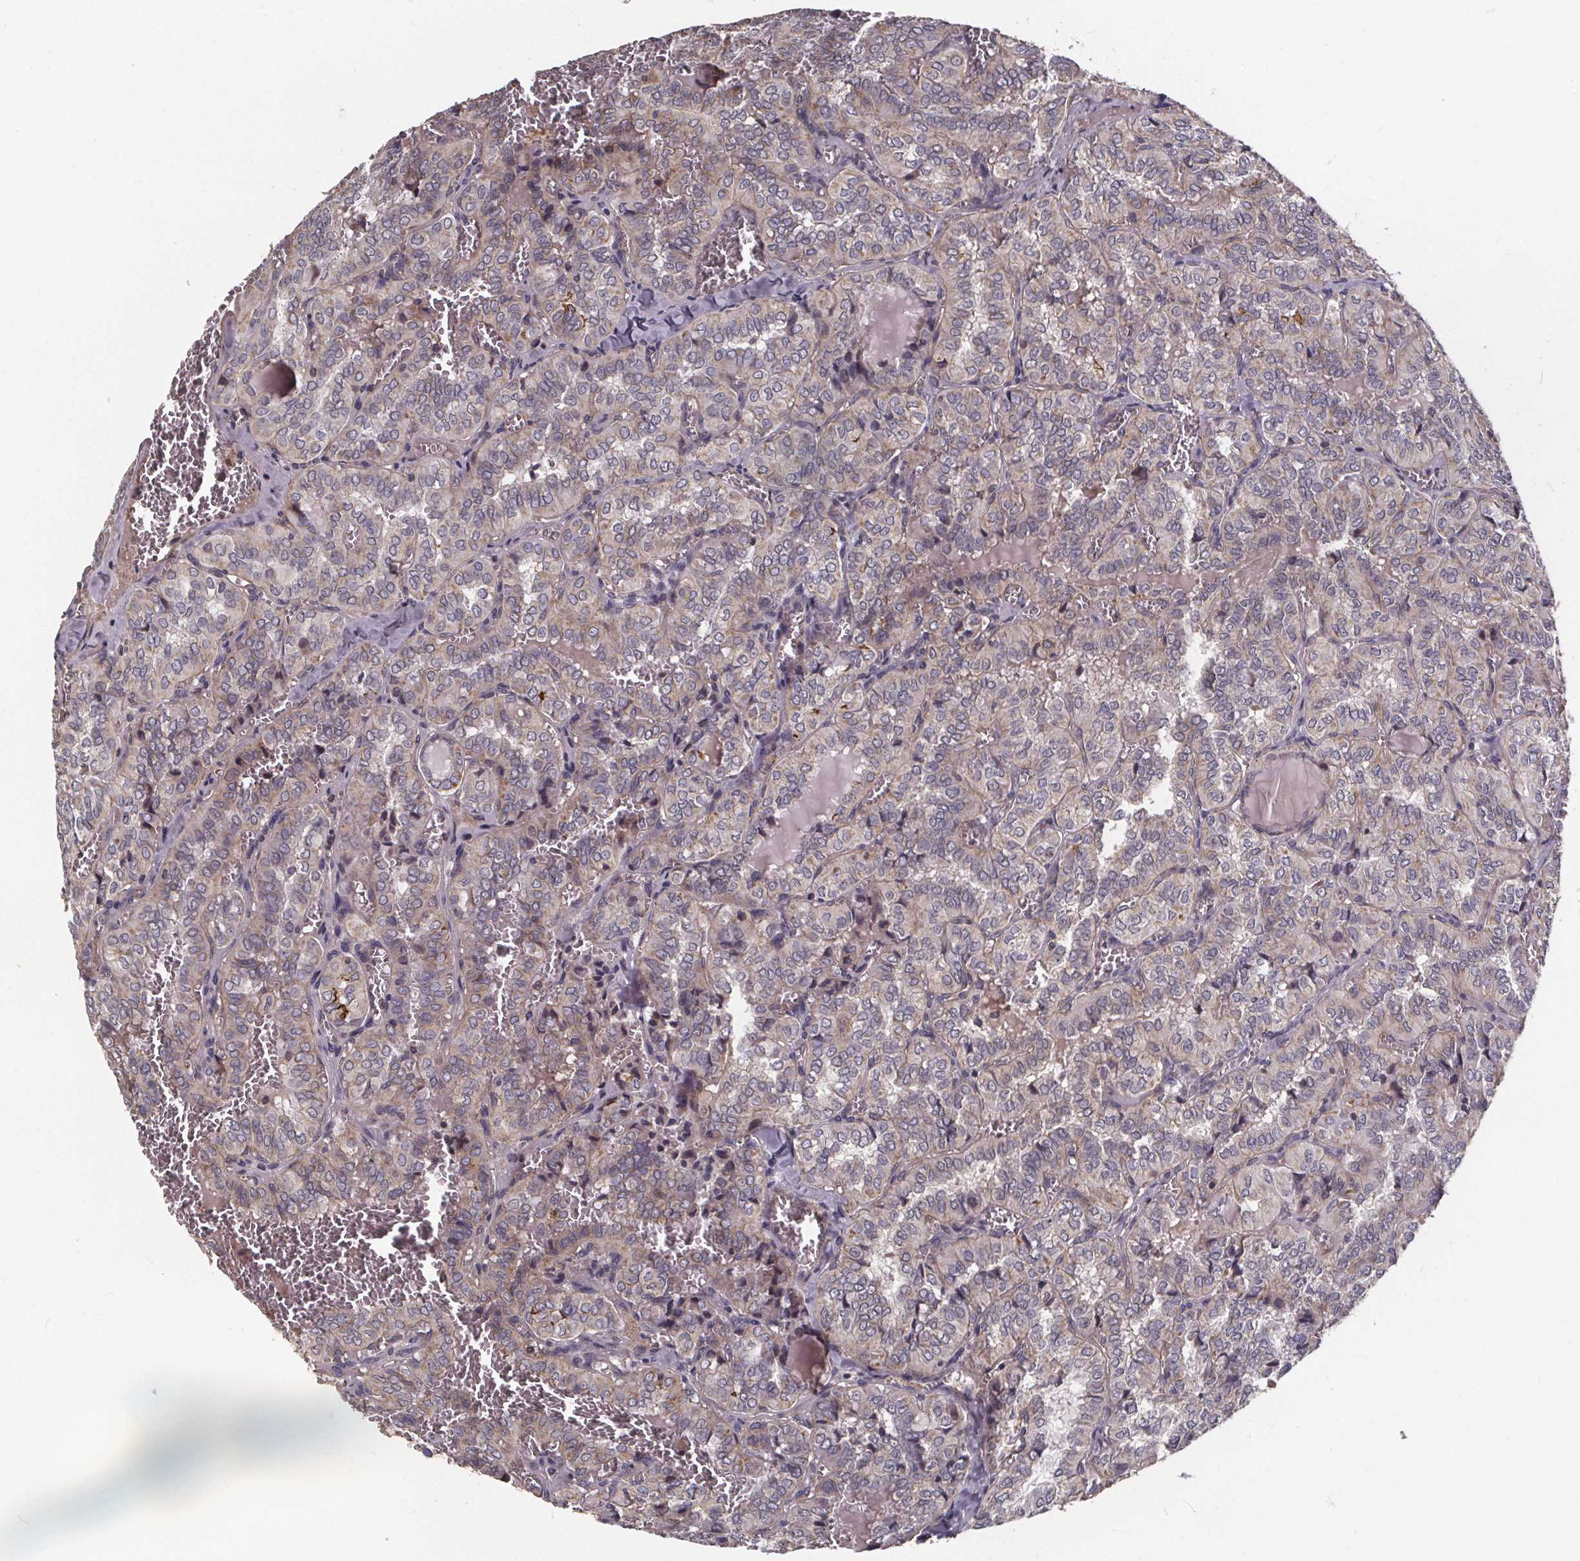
{"staining": {"intensity": "weak", "quantity": "<25%", "location": "cytoplasmic/membranous"}, "tissue": "thyroid cancer", "cell_type": "Tumor cells", "image_type": "cancer", "snomed": [{"axis": "morphology", "description": "Papillary adenocarcinoma, NOS"}, {"axis": "topography", "description": "Thyroid gland"}], "caption": "DAB (3,3'-diaminobenzidine) immunohistochemical staining of papillary adenocarcinoma (thyroid) demonstrates no significant staining in tumor cells.", "gene": "YME1L1", "patient": {"sex": "female", "age": 41}}